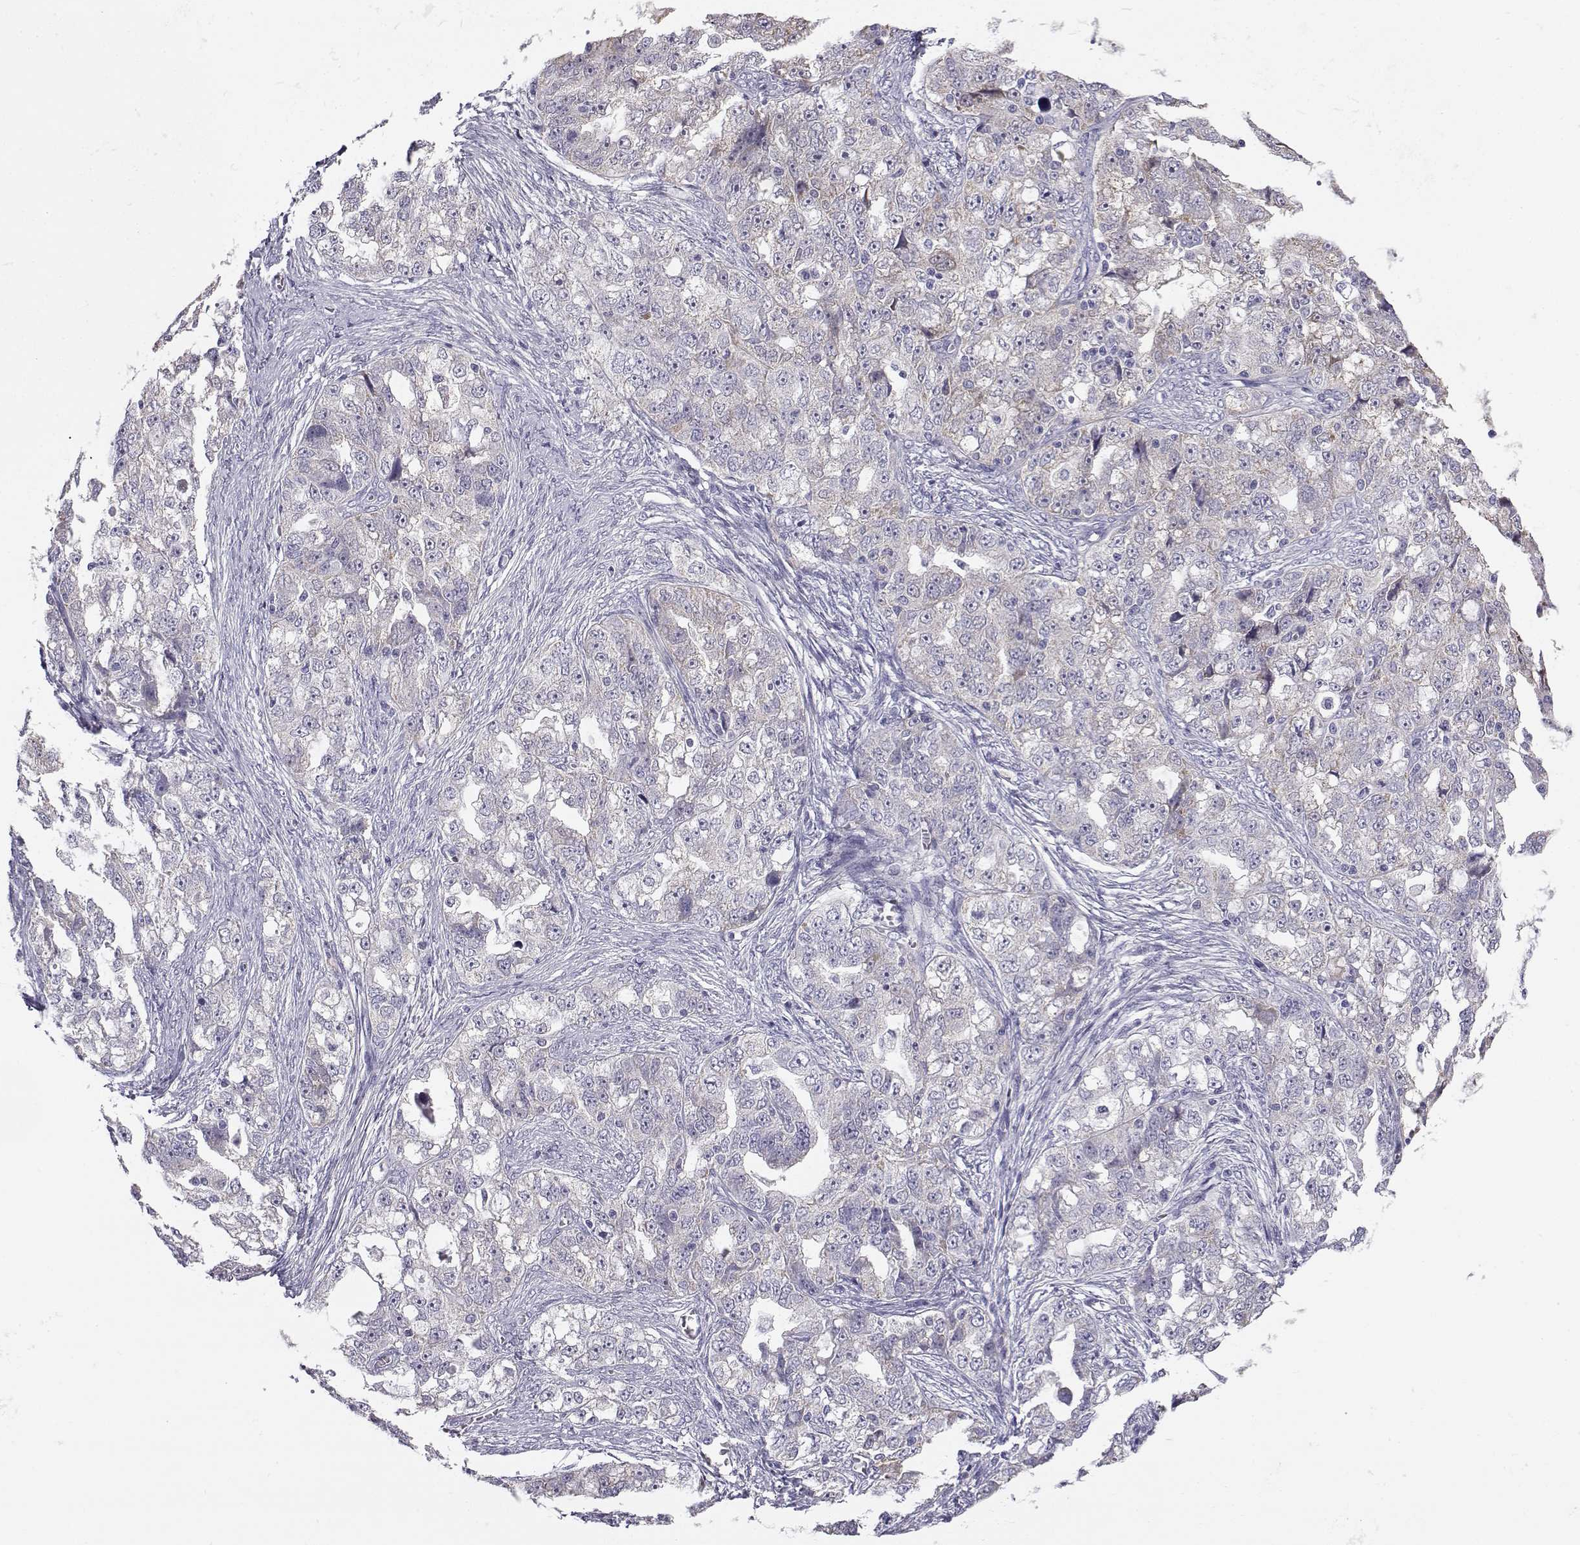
{"staining": {"intensity": "negative", "quantity": "none", "location": "none"}, "tissue": "ovarian cancer", "cell_type": "Tumor cells", "image_type": "cancer", "snomed": [{"axis": "morphology", "description": "Cystadenocarcinoma, serous, NOS"}, {"axis": "topography", "description": "Ovary"}], "caption": "Immunohistochemistry photomicrograph of neoplastic tissue: human ovarian cancer (serous cystadenocarcinoma) stained with DAB (3,3'-diaminobenzidine) shows no significant protein expression in tumor cells. The staining is performed using DAB brown chromogen with nuclei counter-stained in using hematoxylin.", "gene": "KCNMB4", "patient": {"sex": "female", "age": 51}}